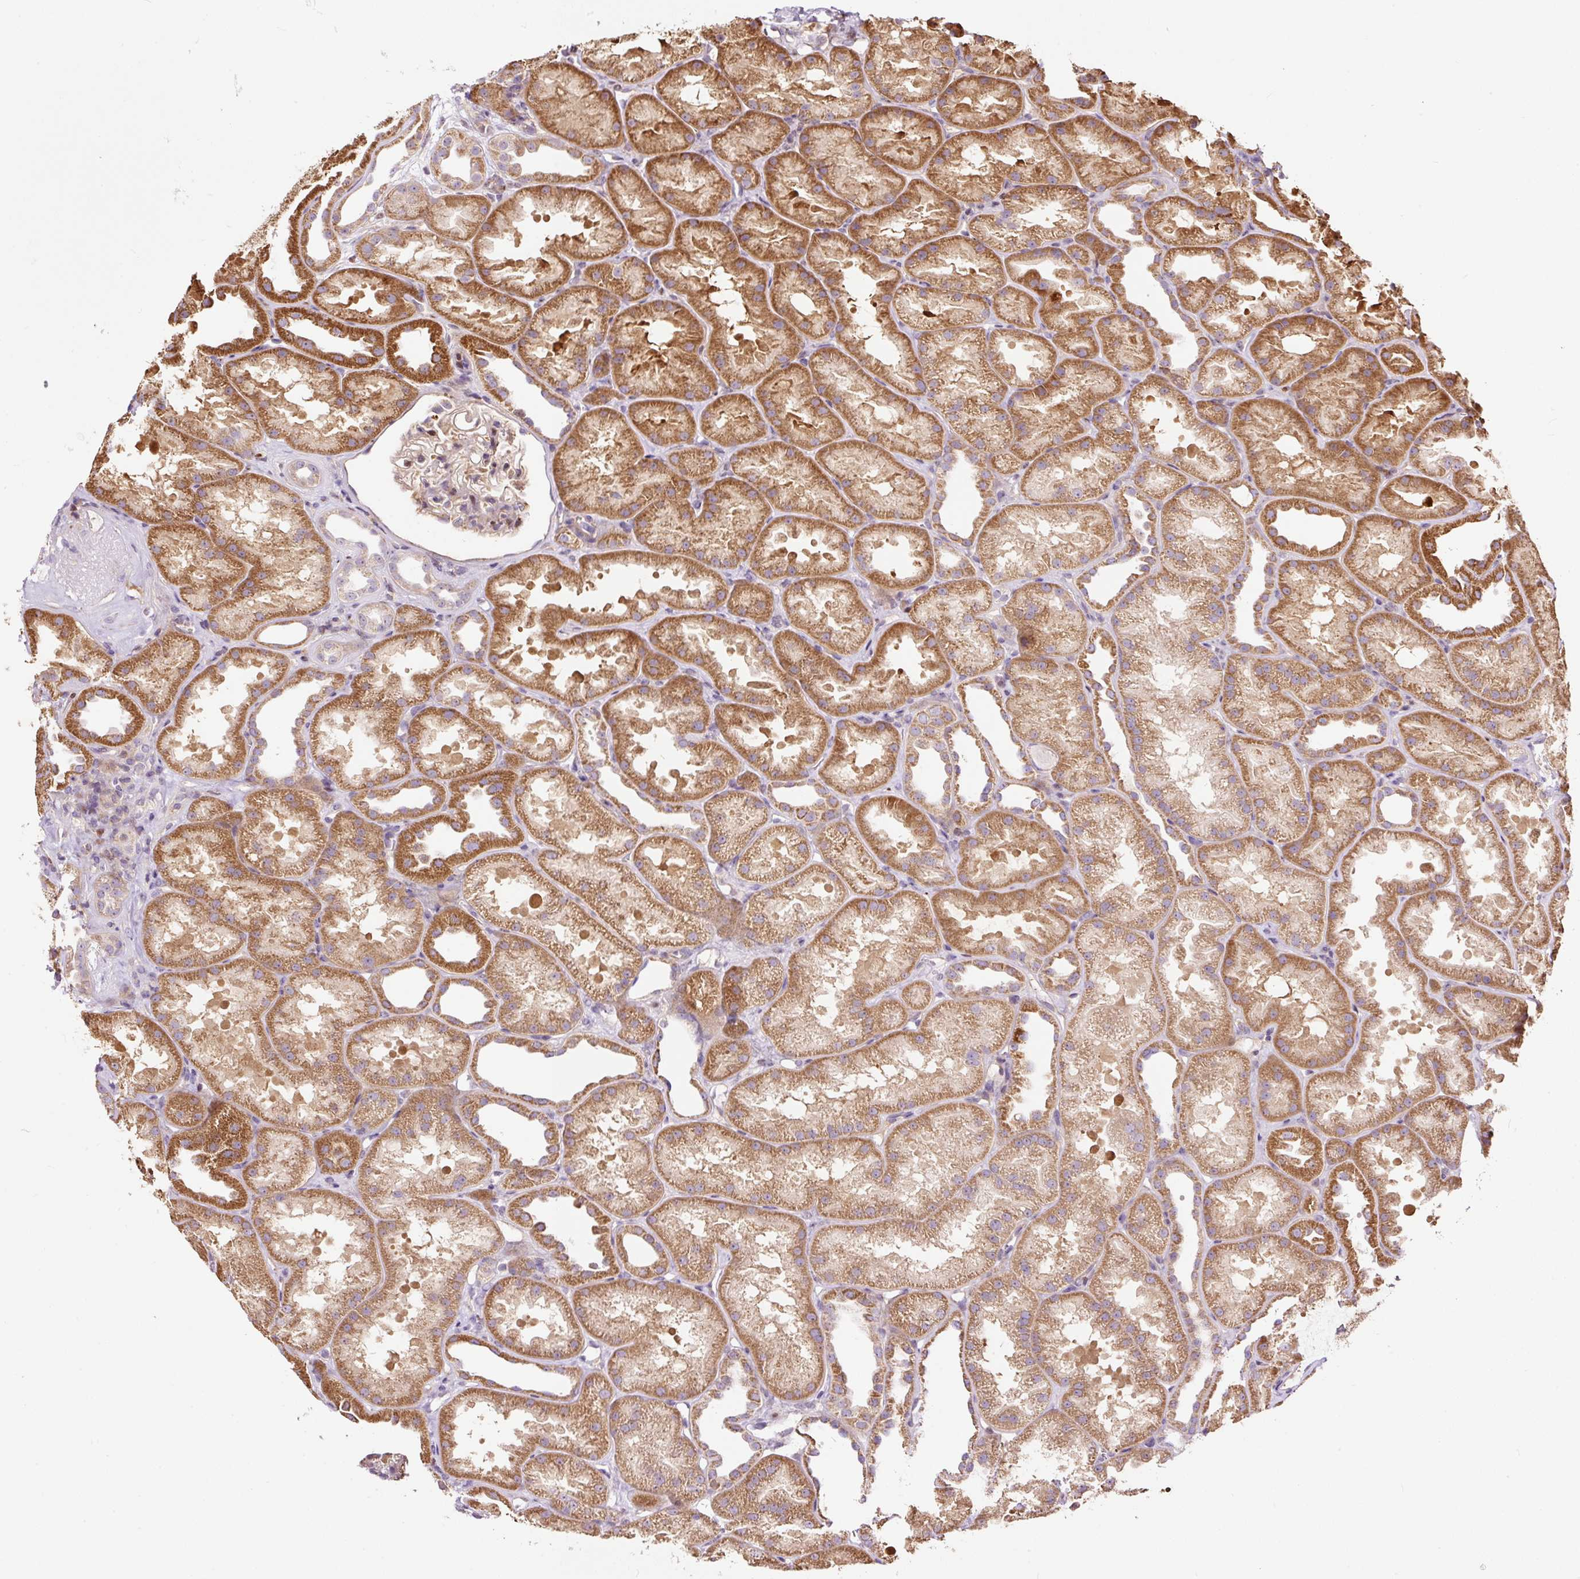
{"staining": {"intensity": "weak", "quantity": "25%-75%", "location": "cytoplasmic/membranous"}, "tissue": "kidney", "cell_type": "Cells in glomeruli", "image_type": "normal", "snomed": [{"axis": "morphology", "description": "Normal tissue, NOS"}, {"axis": "topography", "description": "Kidney"}], "caption": "A histopathology image showing weak cytoplasmic/membranous expression in about 25%-75% of cells in glomeruli in normal kidney, as visualized by brown immunohistochemical staining.", "gene": "BOLA3", "patient": {"sex": "male", "age": 61}}